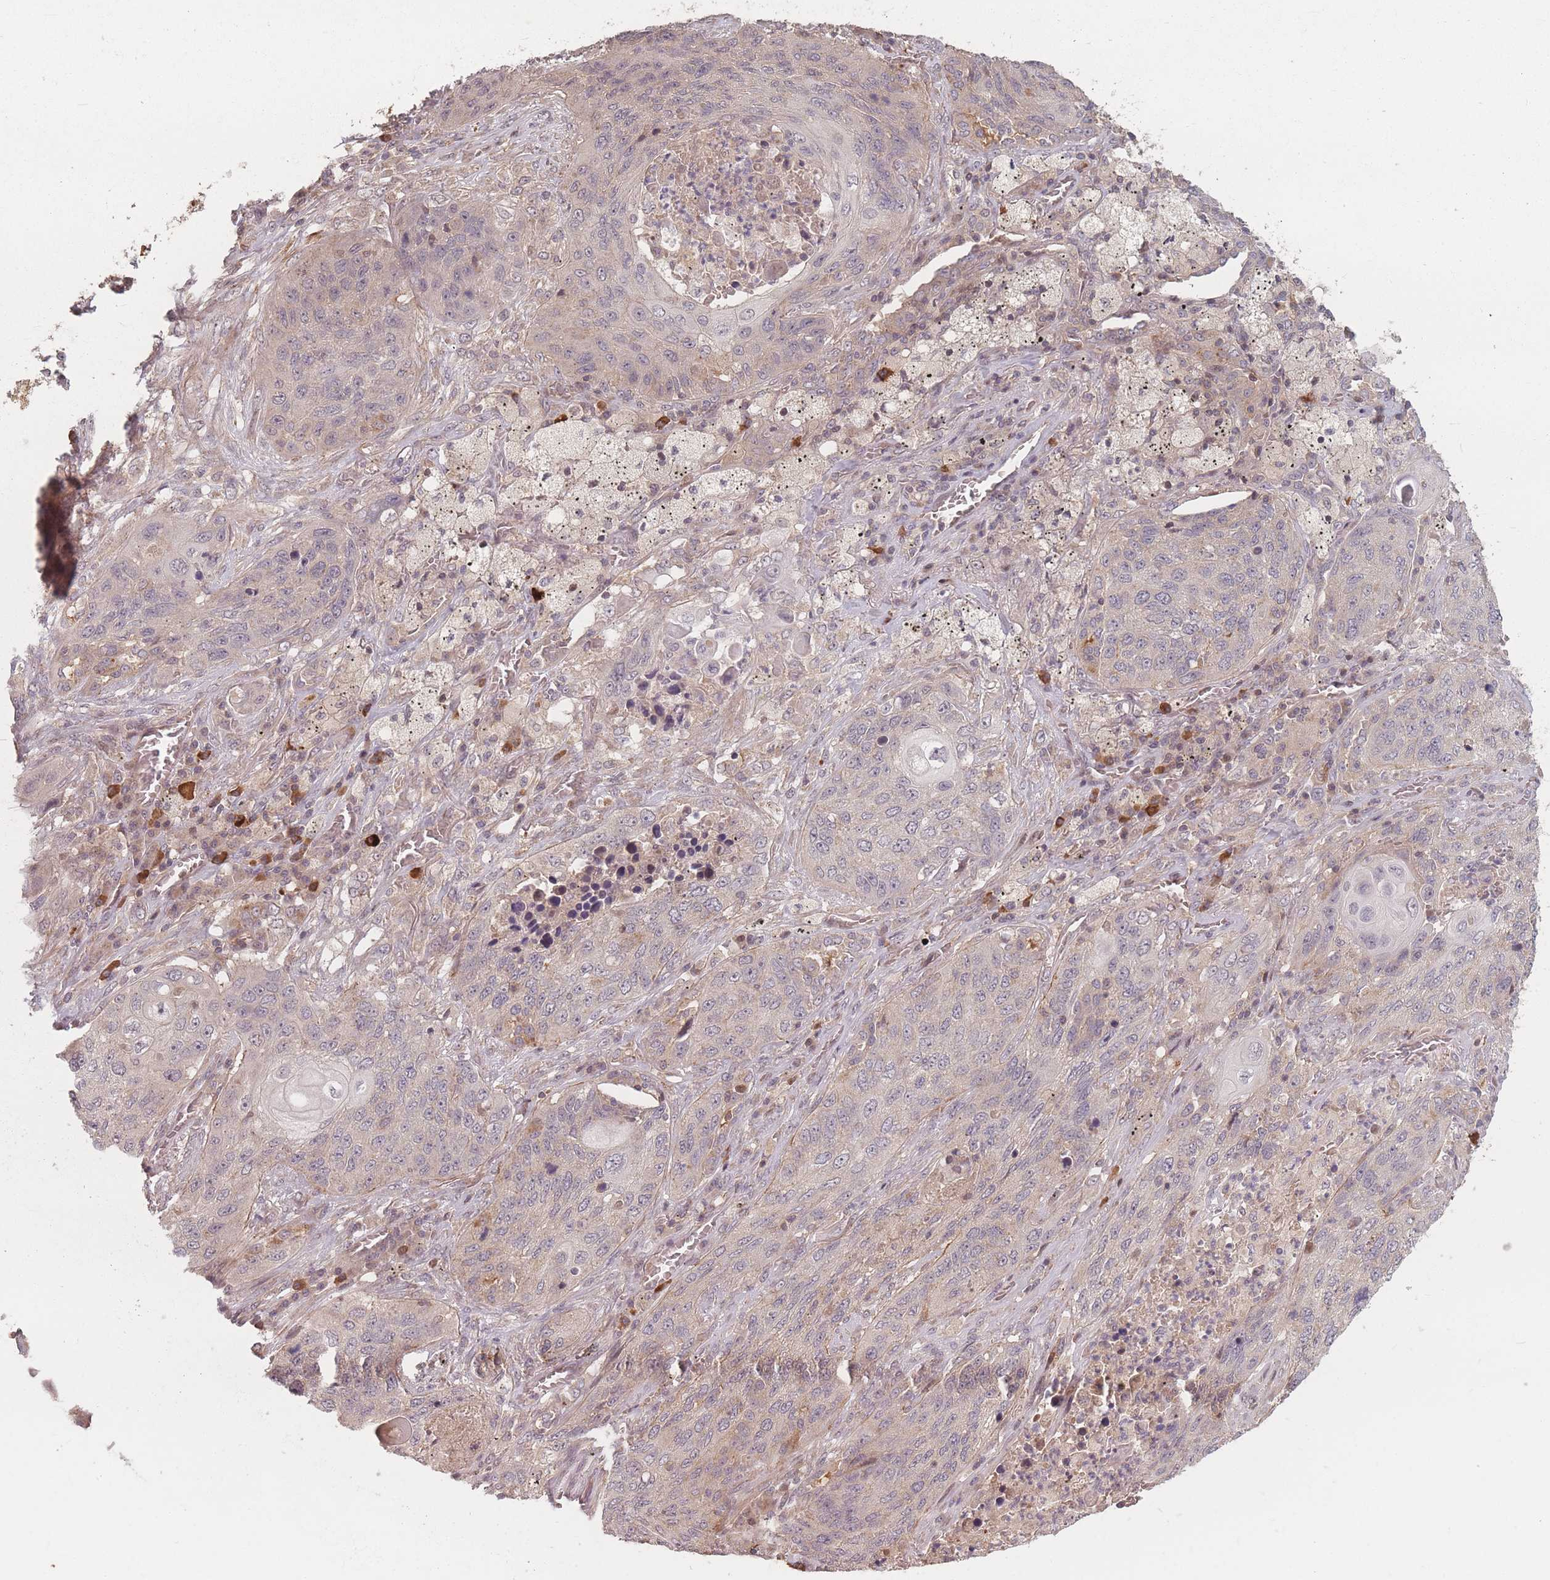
{"staining": {"intensity": "weak", "quantity": "<25%", "location": "cytoplasmic/membranous"}, "tissue": "lung cancer", "cell_type": "Tumor cells", "image_type": "cancer", "snomed": [{"axis": "morphology", "description": "Squamous cell carcinoma, NOS"}, {"axis": "topography", "description": "Lung"}], "caption": "Immunohistochemical staining of lung squamous cell carcinoma demonstrates no significant staining in tumor cells. The staining was performed using DAB (3,3'-diaminobenzidine) to visualize the protein expression in brown, while the nuclei were stained in blue with hematoxylin (Magnification: 20x).", "gene": "HAGH", "patient": {"sex": "female", "age": 63}}